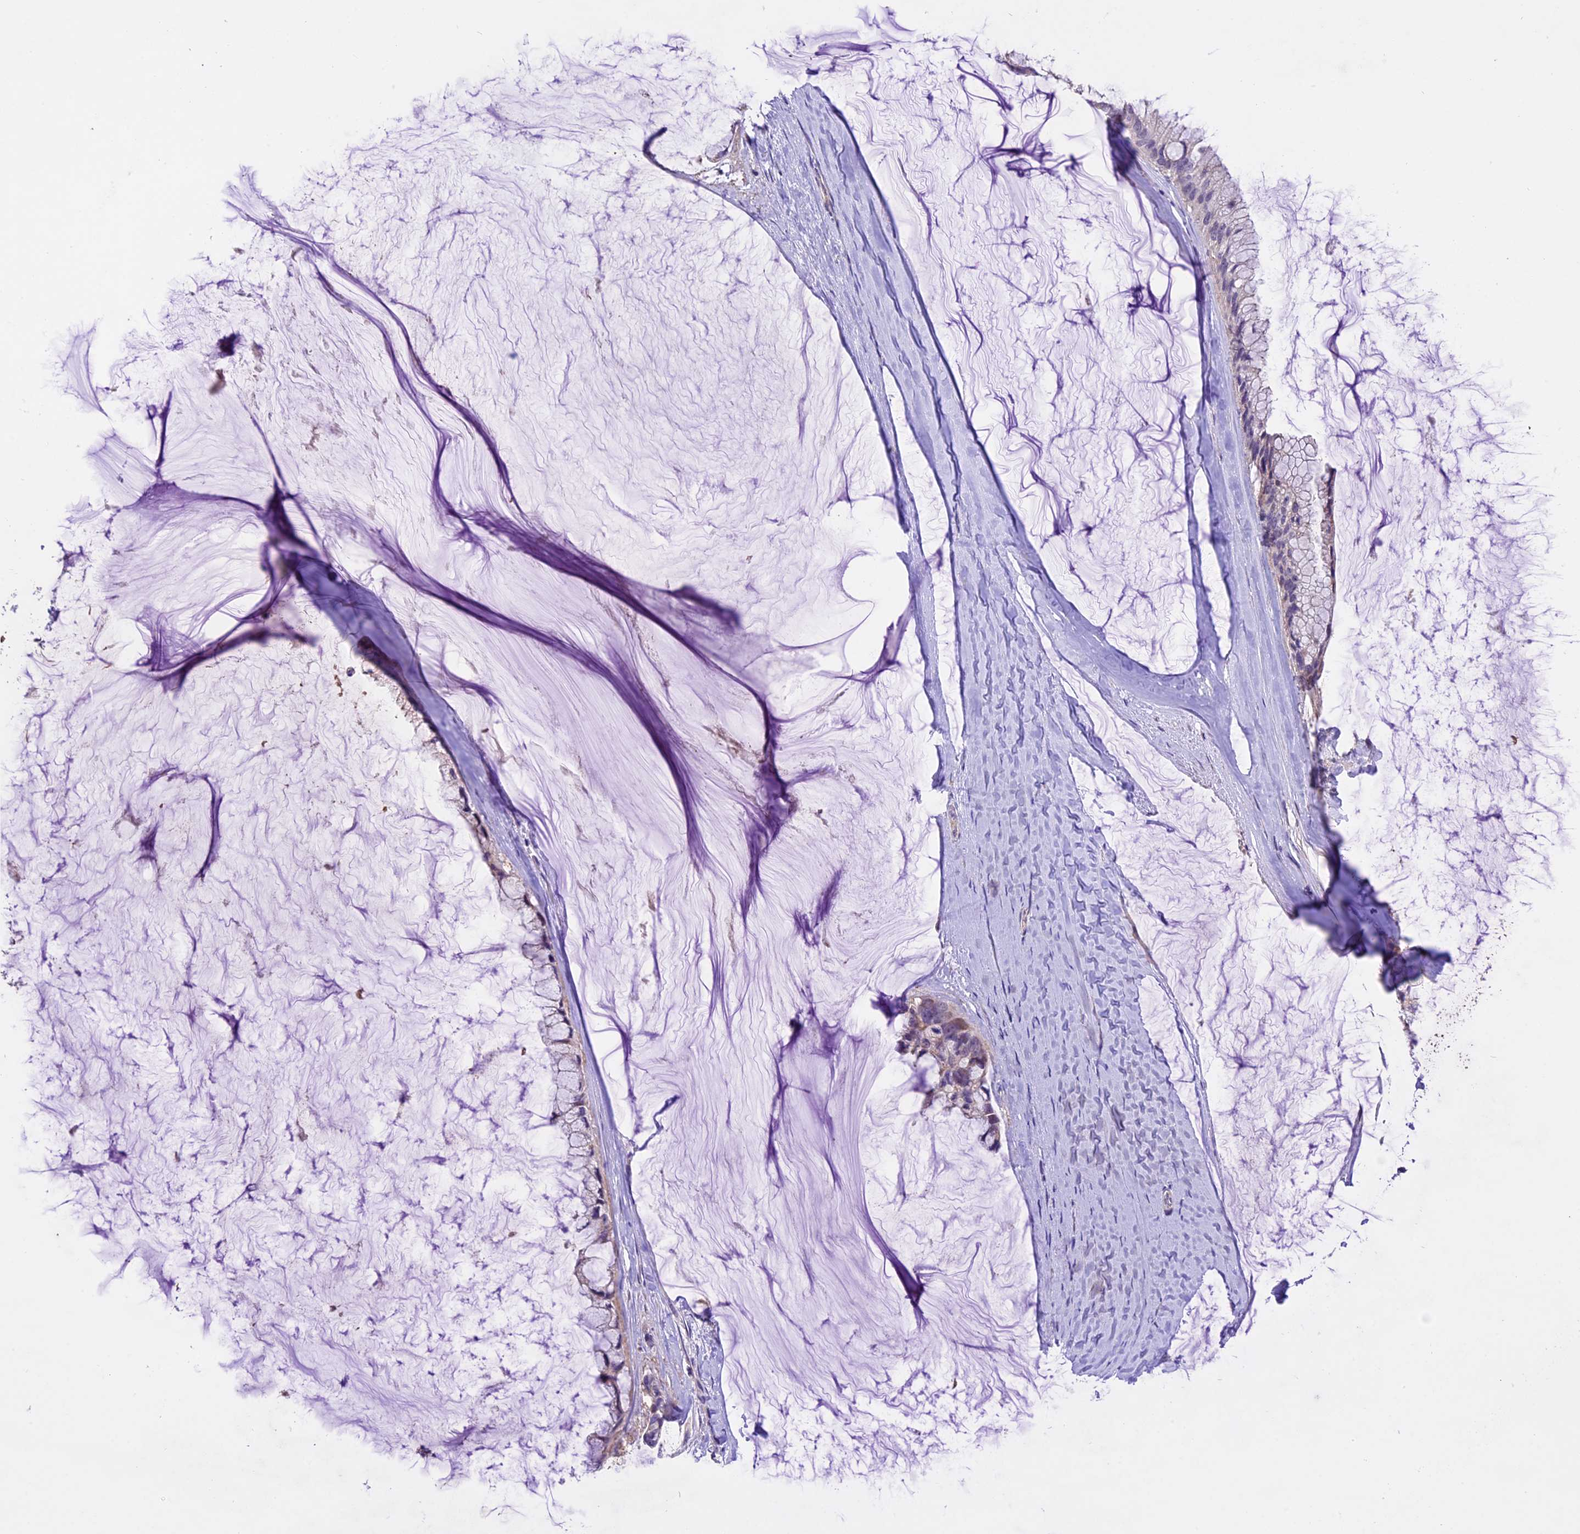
{"staining": {"intensity": "negative", "quantity": "none", "location": "none"}, "tissue": "ovarian cancer", "cell_type": "Tumor cells", "image_type": "cancer", "snomed": [{"axis": "morphology", "description": "Cystadenocarcinoma, mucinous, NOS"}, {"axis": "topography", "description": "Ovary"}], "caption": "This is an immunohistochemistry photomicrograph of human ovarian cancer. There is no expression in tumor cells.", "gene": "DDX28", "patient": {"sex": "female", "age": 39}}